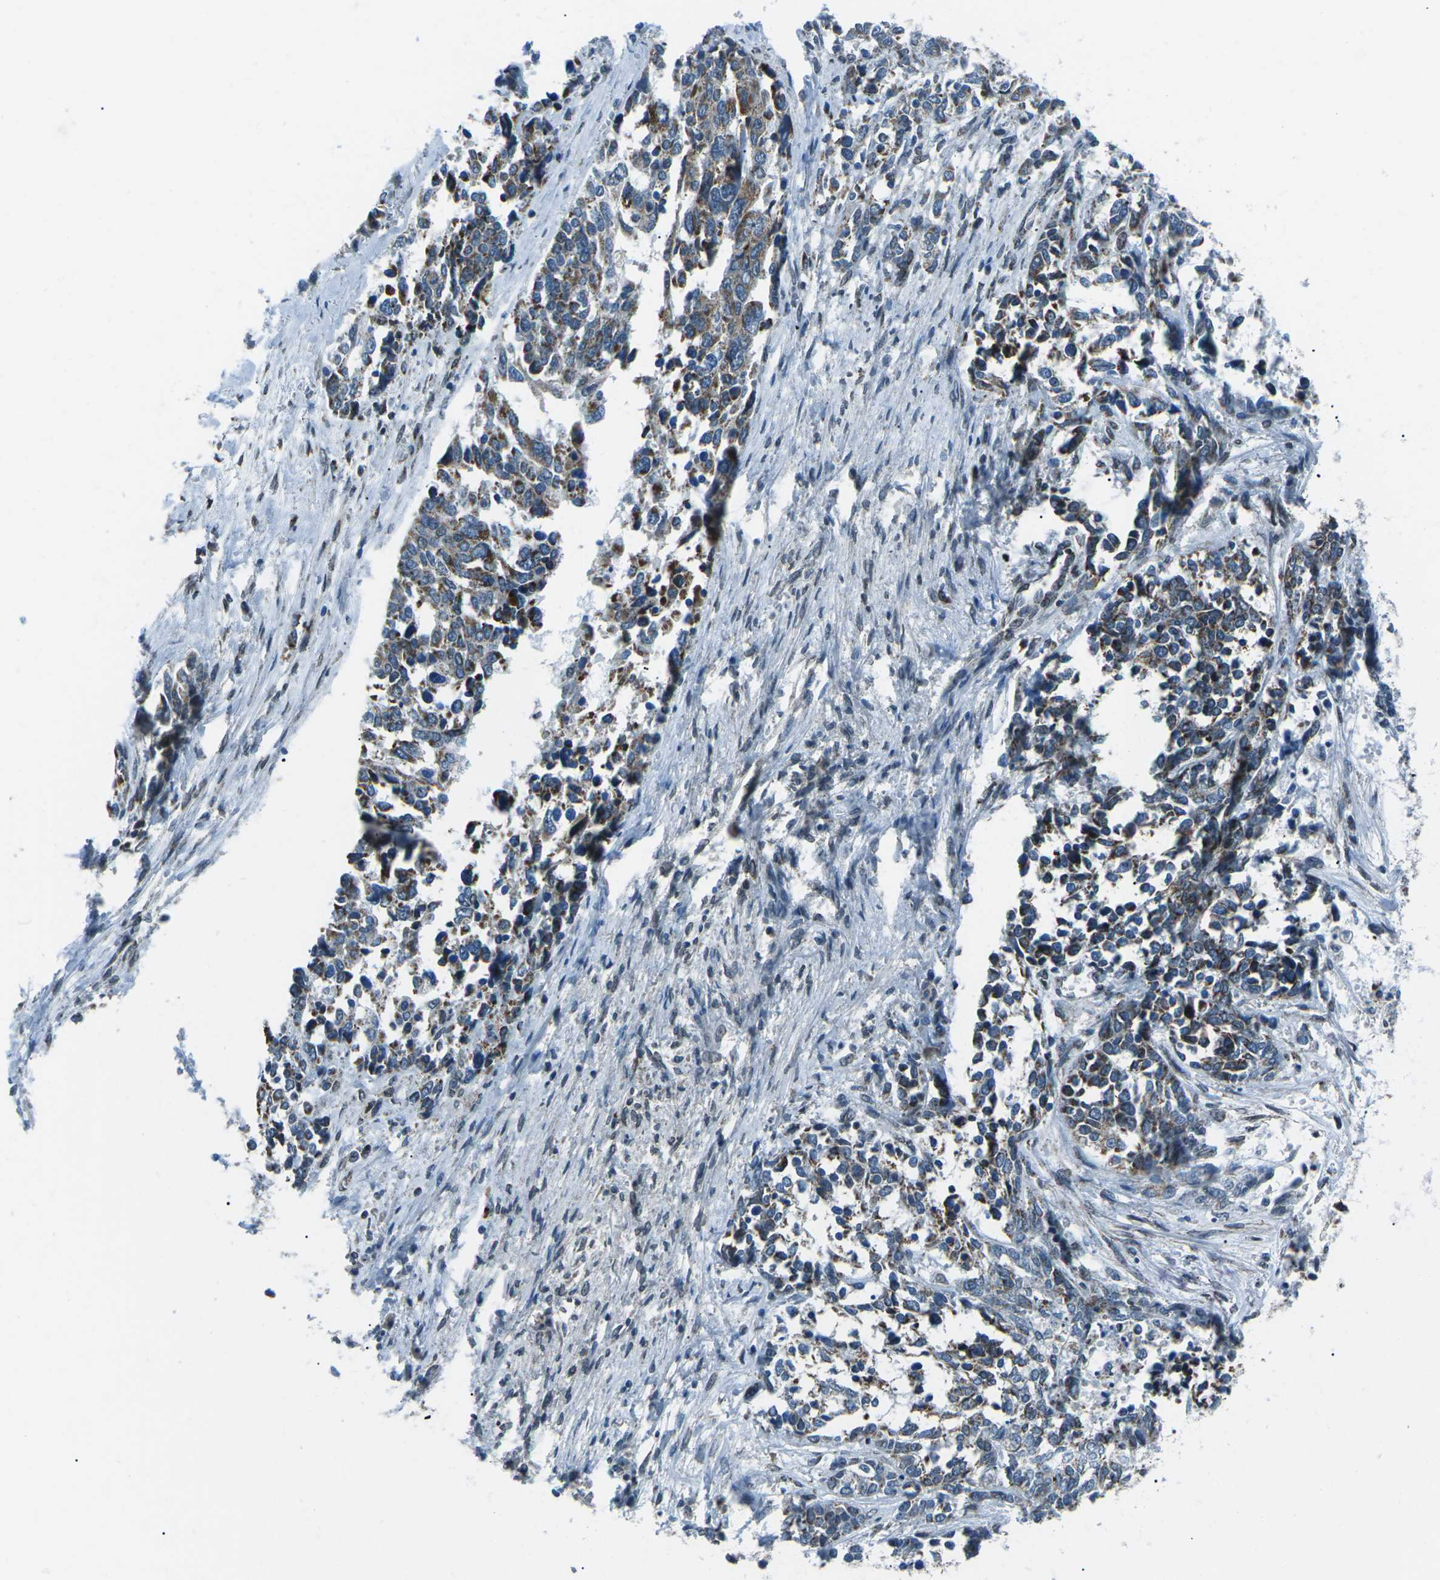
{"staining": {"intensity": "moderate", "quantity": "25%-75%", "location": "cytoplasmic/membranous"}, "tissue": "ovarian cancer", "cell_type": "Tumor cells", "image_type": "cancer", "snomed": [{"axis": "morphology", "description": "Cystadenocarcinoma, serous, NOS"}, {"axis": "topography", "description": "Ovary"}], "caption": "Immunohistochemical staining of ovarian cancer (serous cystadenocarcinoma) shows medium levels of moderate cytoplasmic/membranous expression in about 25%-75% of tumor cells. The protein of interest is stained brown, and the nuclei are stained in blue (DAB (3,3'-diaminobenzidine) IHC with brightfield microscopy, high magnification).", "gene": "RFESD", "patient": {"sex": "female", "age": 44}}